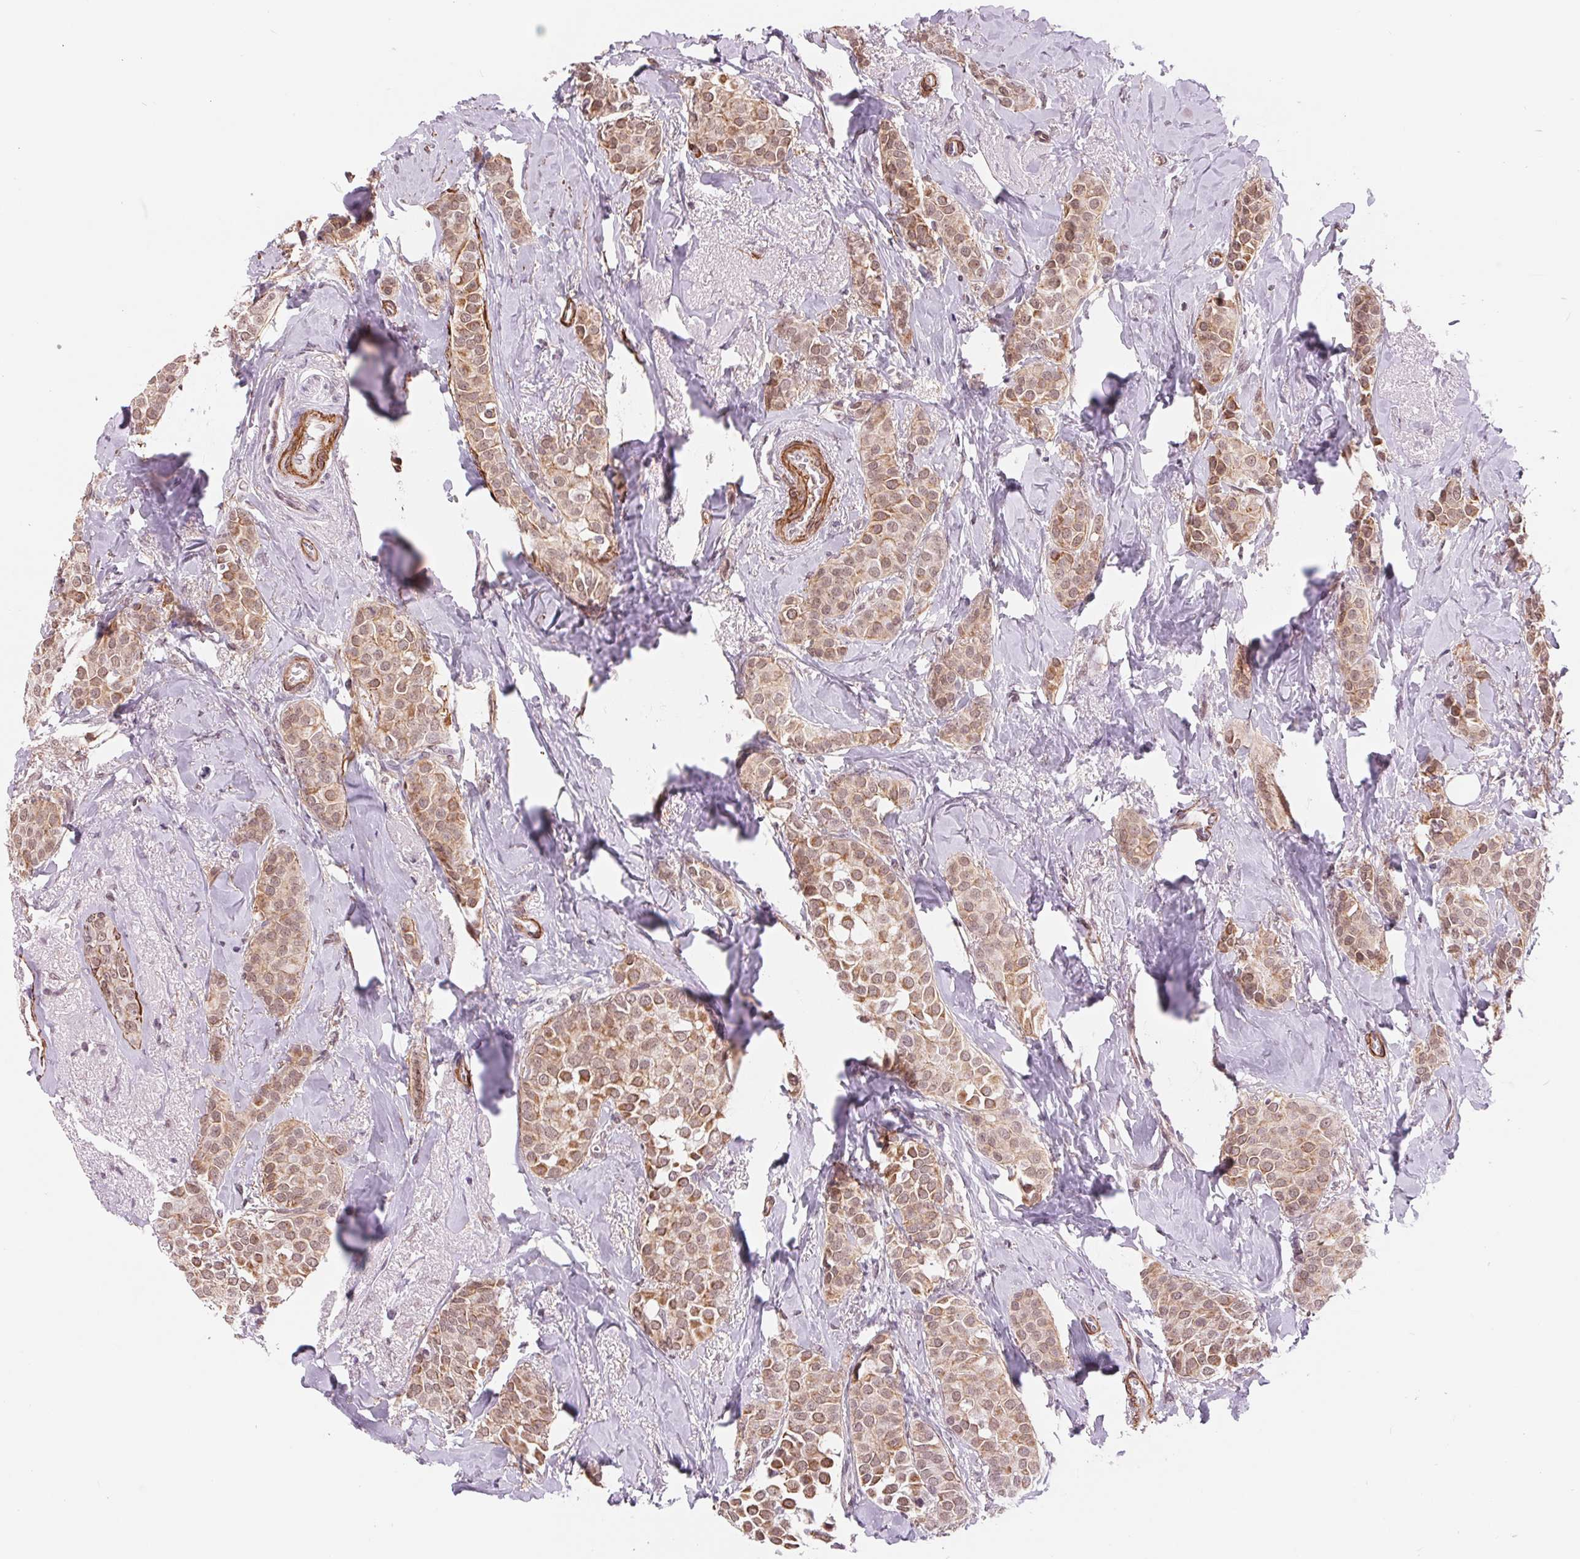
{"staining": {"intensity": "moderate", "quantity": ">75%", "location": "cytoplasmic/membranous"}, "tissue": "breast cancer", "cell_type": "Tumor cells", "image_type": "cancer", "snomed": [{"axis": "morphology", "description": "Duct carcinoma"}, {"axis": "topography", "description": "Breast"}], "caption": "Protein analysis of breast intraductal carcinoma tissue exhibits moderate cytoplasmic/membranous expression in approximately >75% of tumor cells. (DAB IHC, brown staining for protein, blue staining for nuclei).", "gene": "BCAT1", "patient": {"sex": "female", "age": 79}}